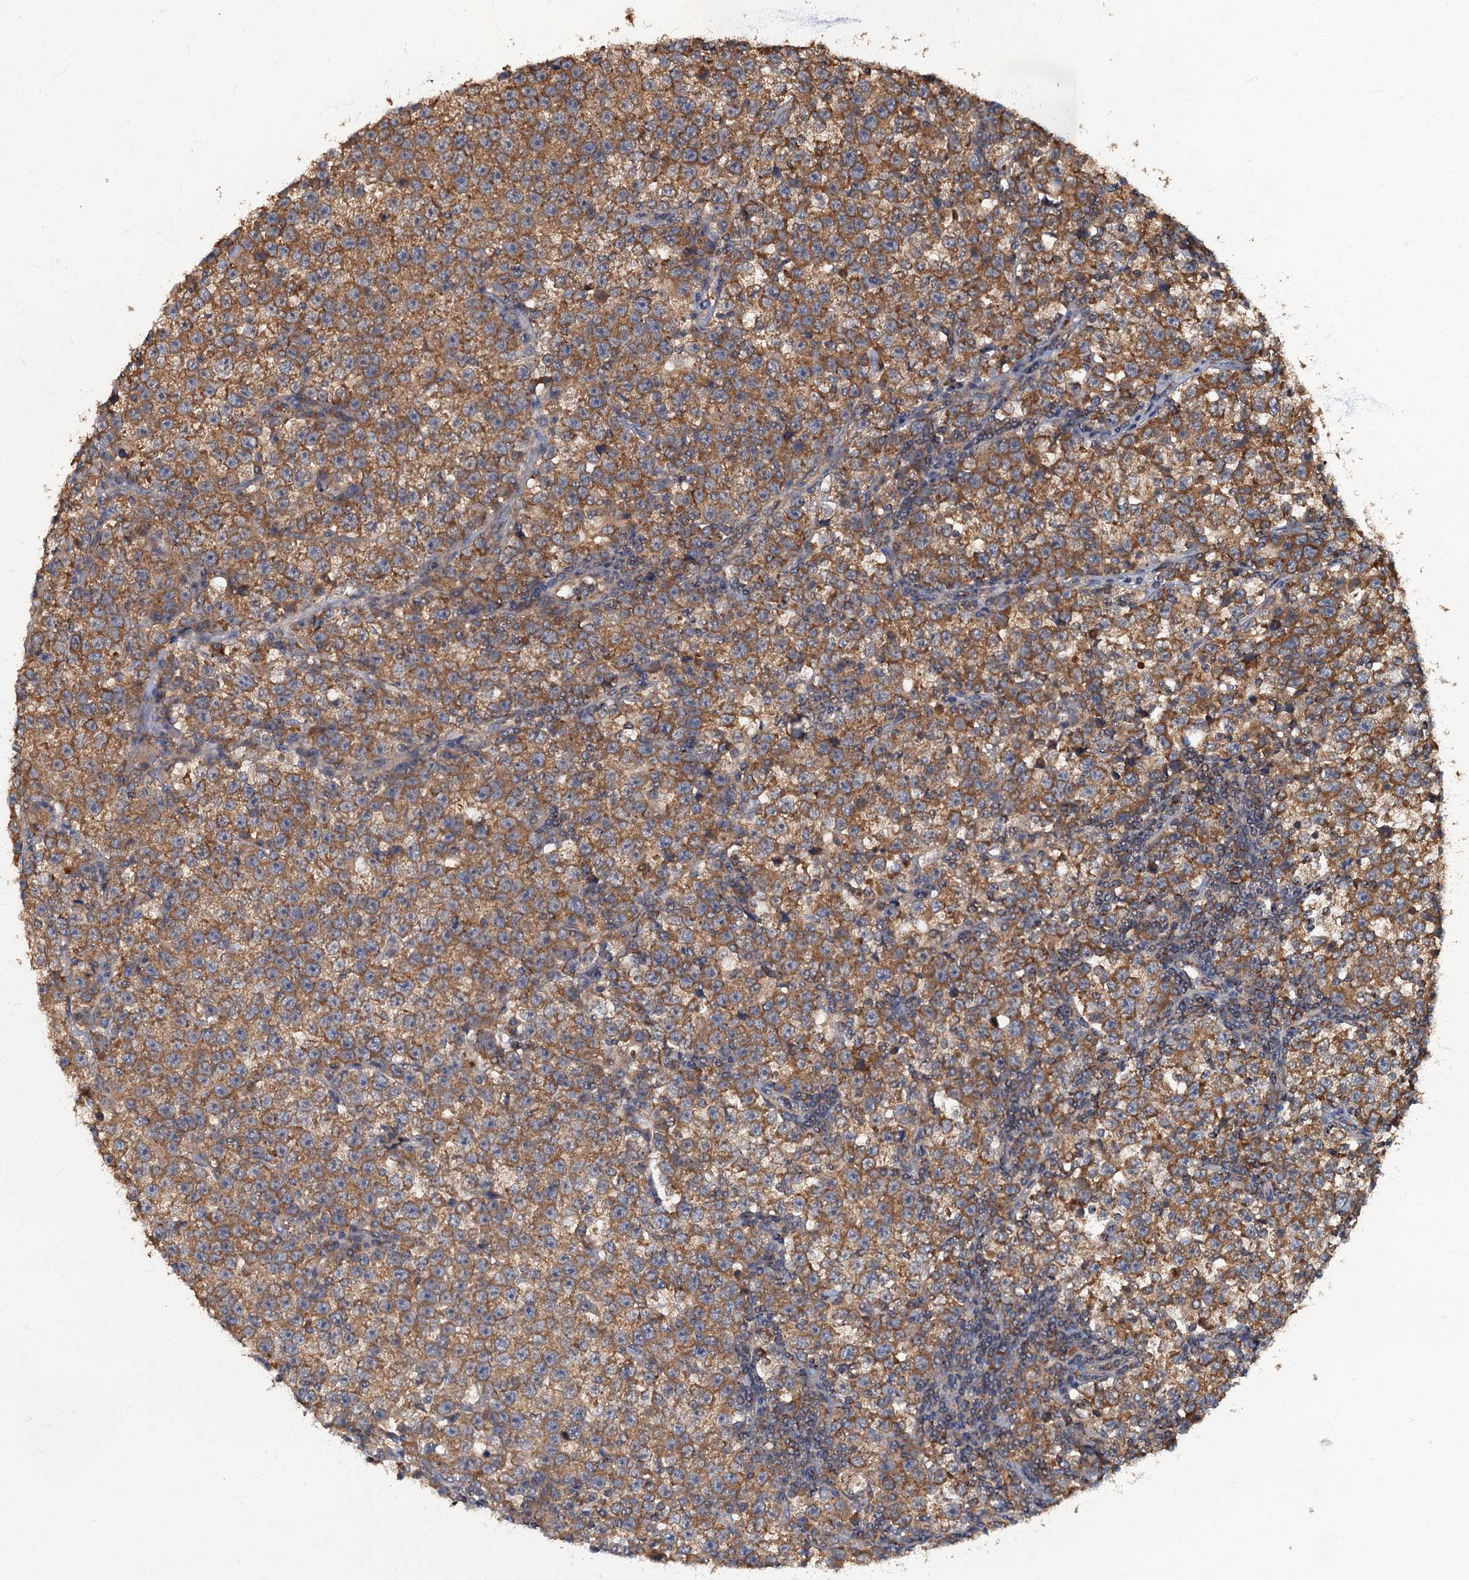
{"staining": {"intensity": "moderate", "quantity": ">75%", "location": "cytoplasmic/membranous"}, "tissue": "testis cancer", "cell_type": "Tumor cells", "image_type": "cancer", "snomed": [{"axis": "morphology", "description": "Normal tissue, NOS"}, {"axis": "morphology", "description": "Seminoma, NOS"}, {"axis": "topography", "description": "Testis"}], "caption": "This micrograph demonstrates immunohistochemistry staining of testis cancer, with medium moderate cytoplasmic/membranous positivity in approximately >75% of tumor cells.", "gene": "WDCP", "patient": {"sex": "male", "age": 43}}